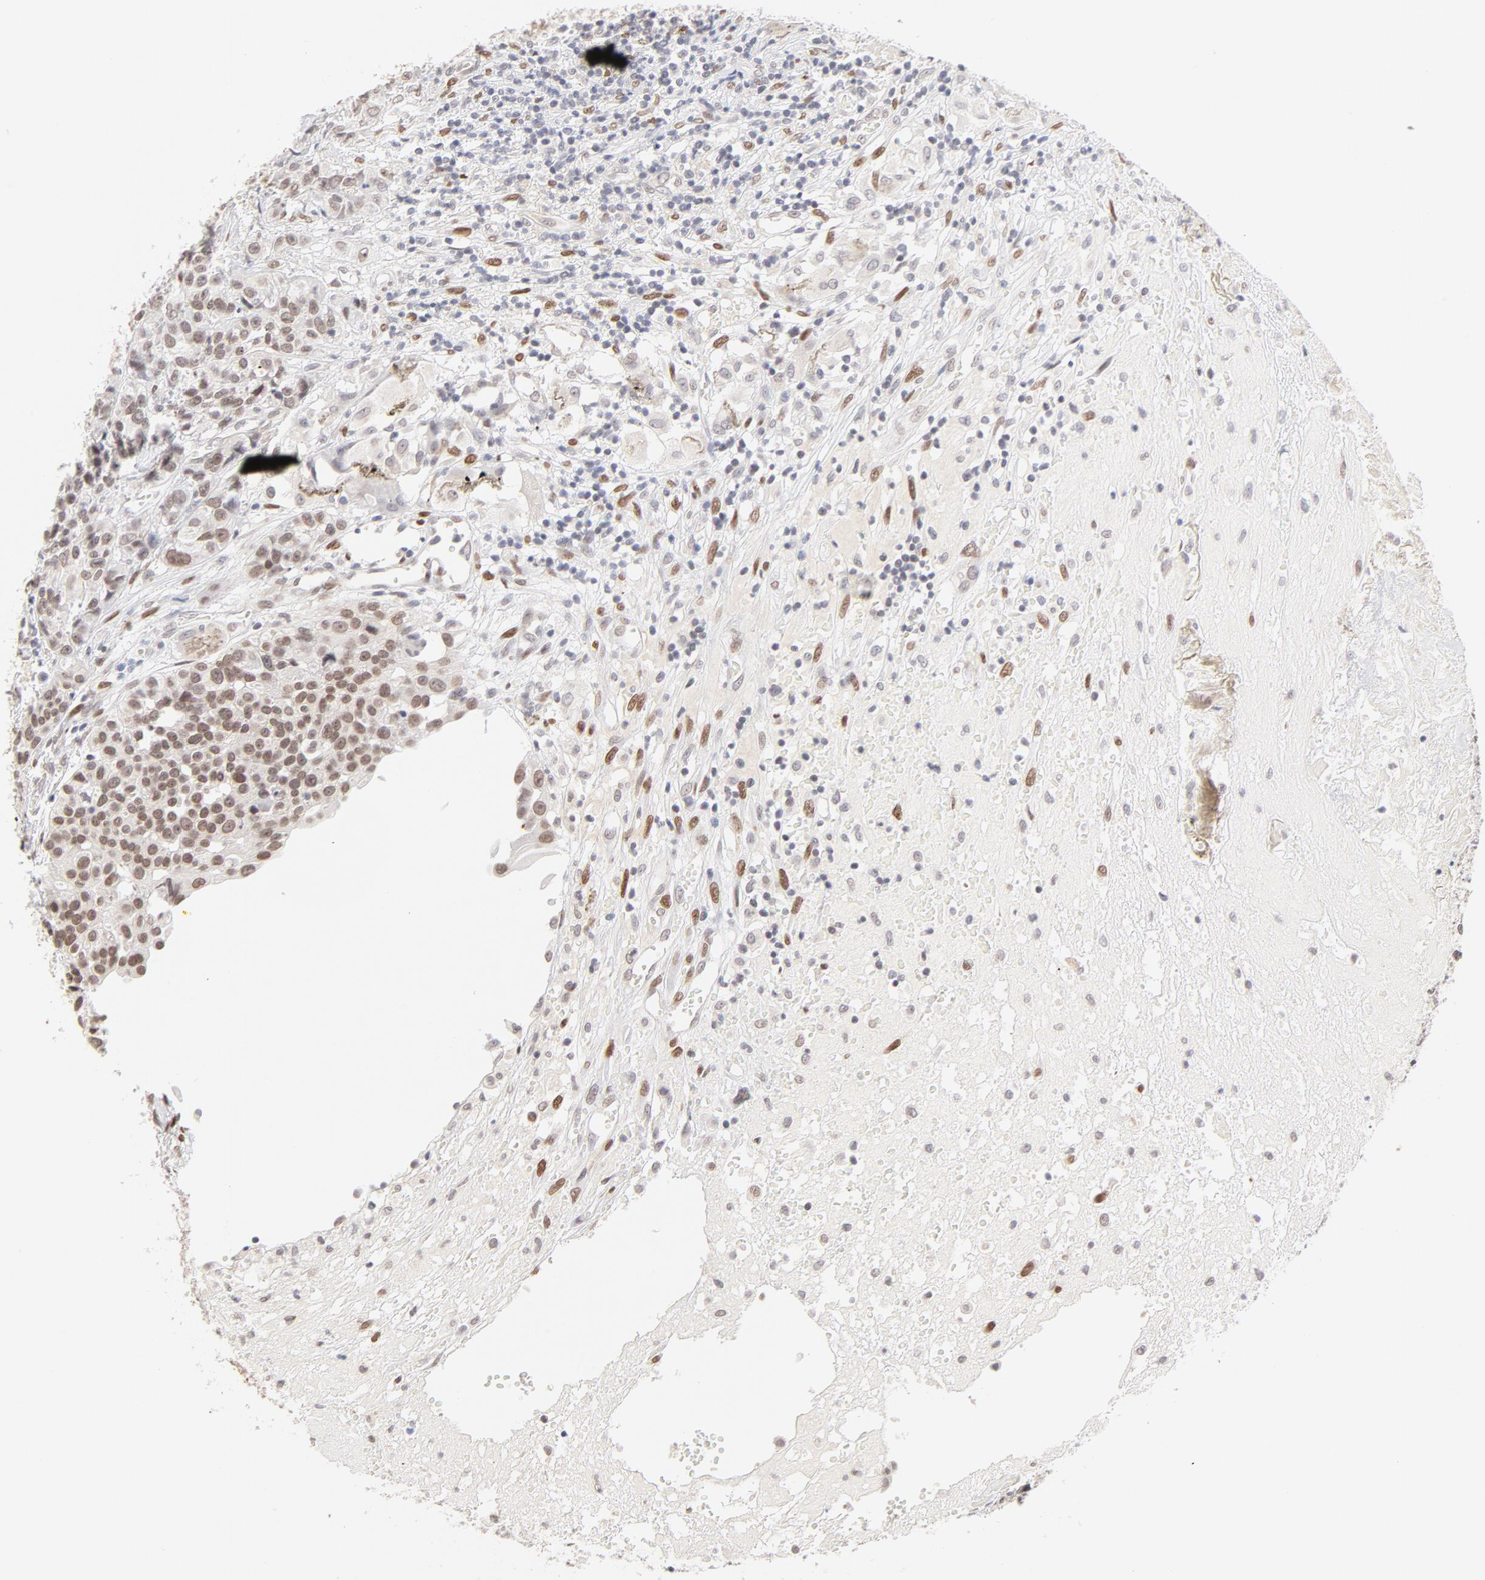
{"staining": {"intensity": "weak", "quantity": "<25%", "location": "nuclear"}, "tissue": "urothelial cancer", "cell_type": "Tumor cells", "image_type": "cancer", "snomed": [{"axis": "morphology", "description": "Urothelial carcinoma, High grade"}, {"axis": "topography", "description": "Urinary bladder"}], "caption": "IHC photomicrograph of high-grade urothelial carcinoma stained for a protein (brown), which displays no expression in tumor cells.", "gene": "PBX3", "patient": {"sex": "female", "age": 81}}